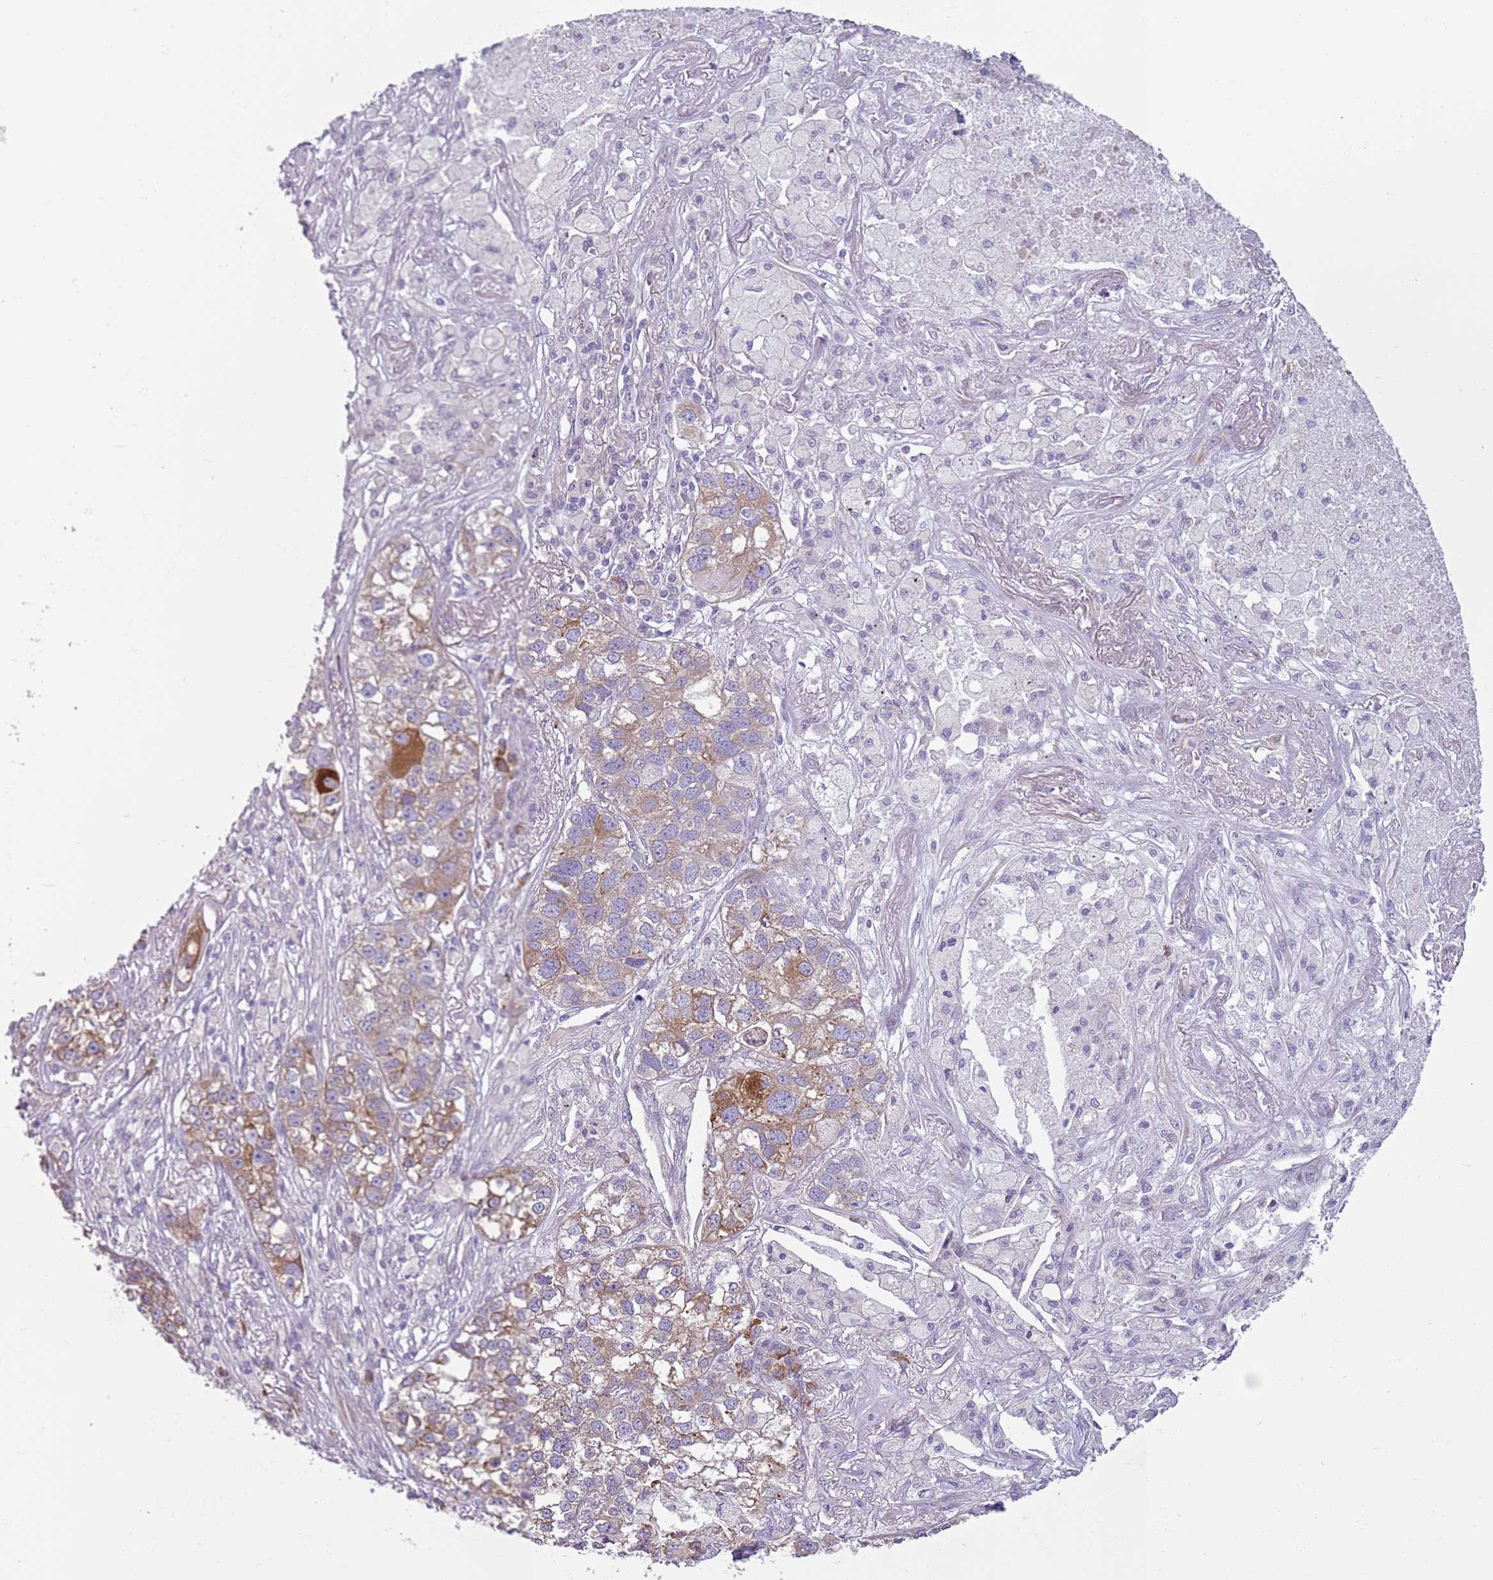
{"staining": {"intensity": "moderate", "quantity": "25%-75%", "location": "cytoplasmic/membranous"}, "tissue": "lung cancer", "cell_type": "Tumor cells", "image_type": "cancer", "snomed": [{"axis": "morphology", "description": "Adenocarcinoma, NOS"}, {"axis": "topography", "description": "Lung"}], "caption": "Lung cancer (adenocarcinoma) tissue demonstrates moderate cytoplasmic/membranous positivity in approximately 25%-75% of tumor cells, visualized by immunohistochemistry.", "gene": "HYOU1", "patient": {"sex": "male", "age": 49}}